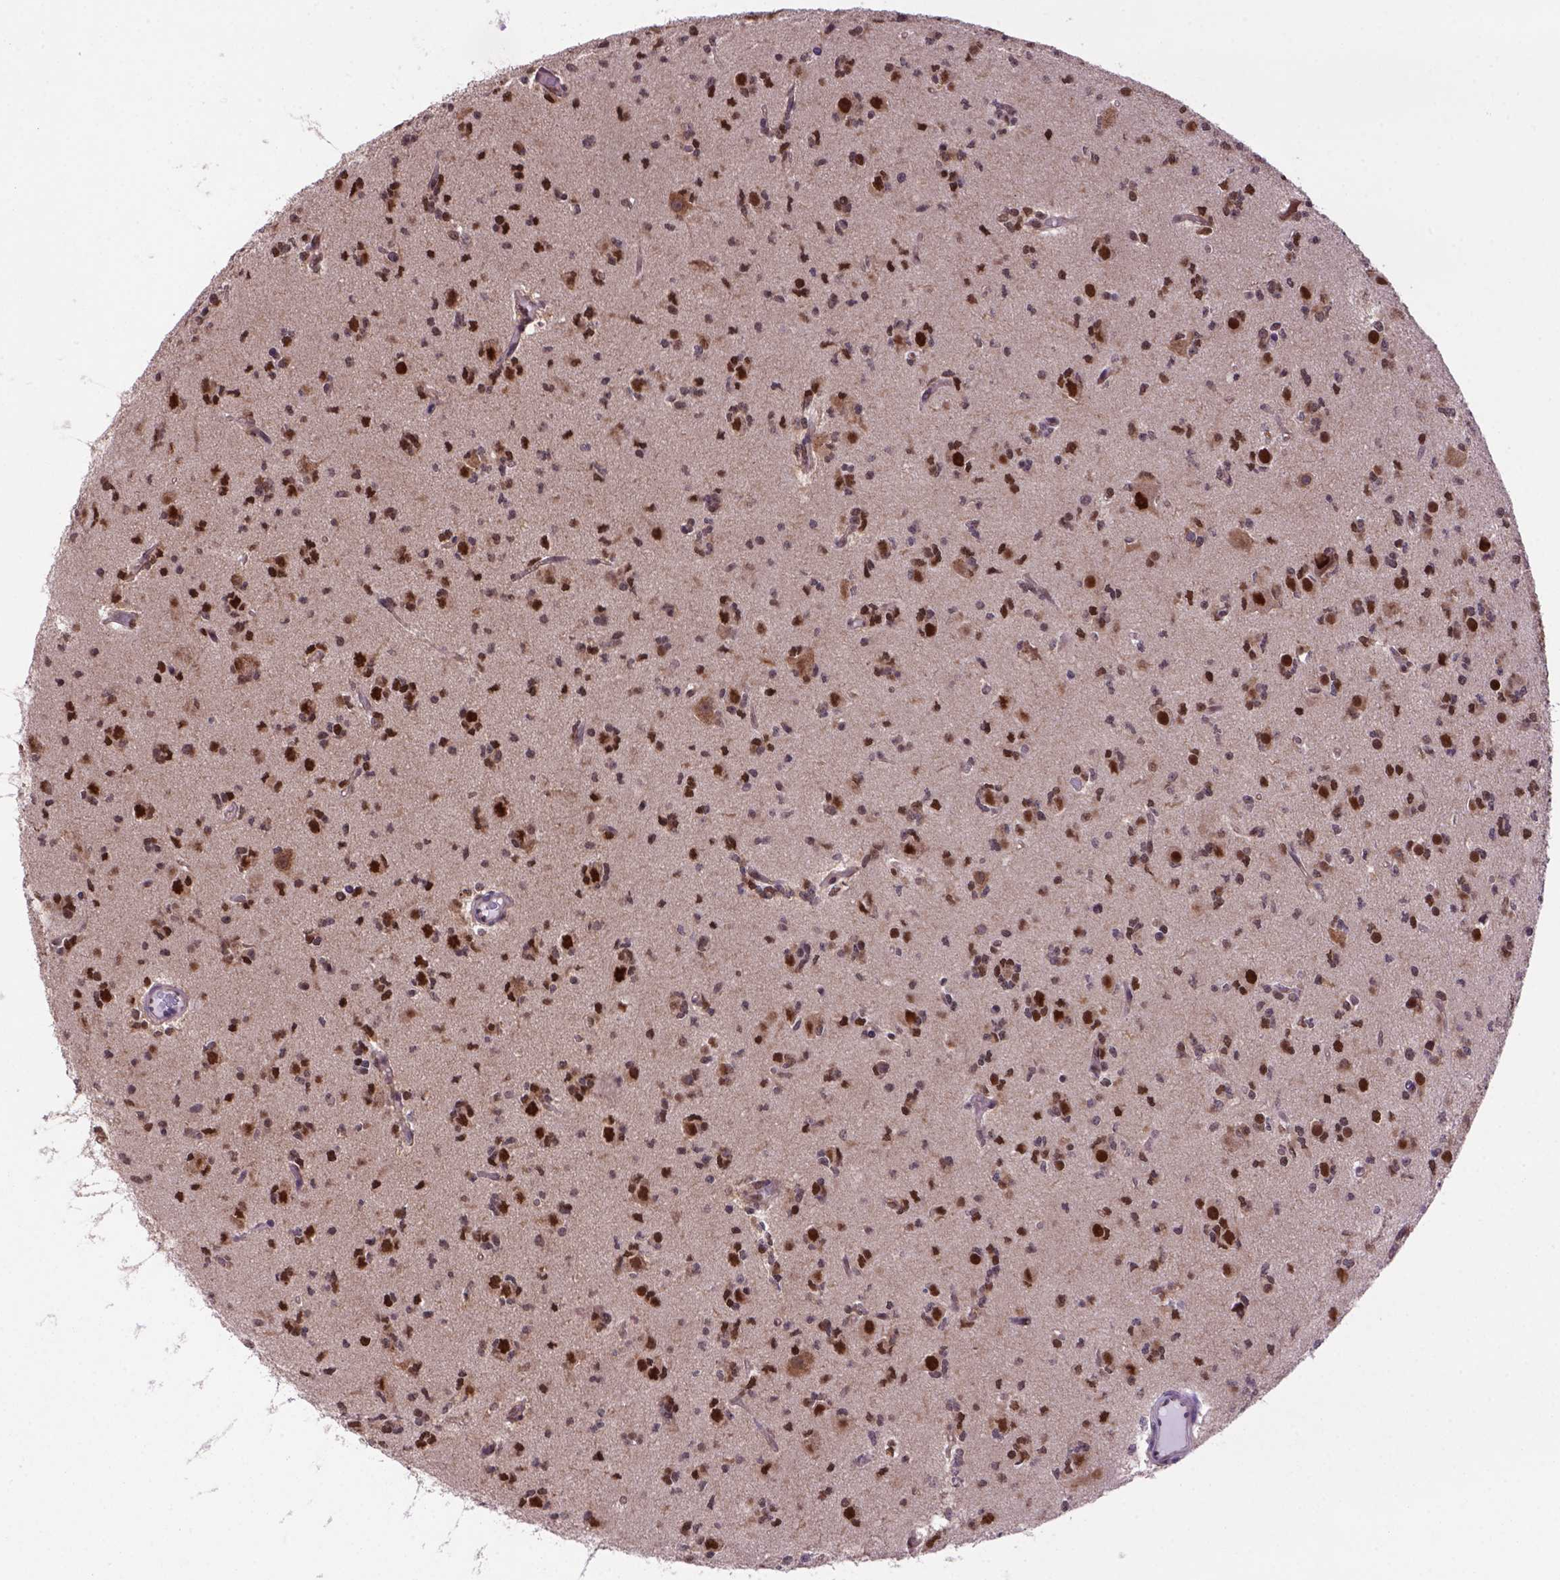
{"staining": {"intensity": "strong", "quantity": "25%-75%", "location": "nuclear"}, "tissue": "glioma", "cell_type": "Tumor cells", "image_type": "cancer", "snomed": [{"axis": "morphology", "description": "Glioma, malignant, Low grade"}, {"axis": "topography", "description": "Brain"}], "caption": "Tumor cells show high levels of strong nuclear positivity in approximately 25%-75% of cells in low-grade glioma (malignant).", "gene": "PSMC2", "patient": {"sex": "male", "age": 27}}